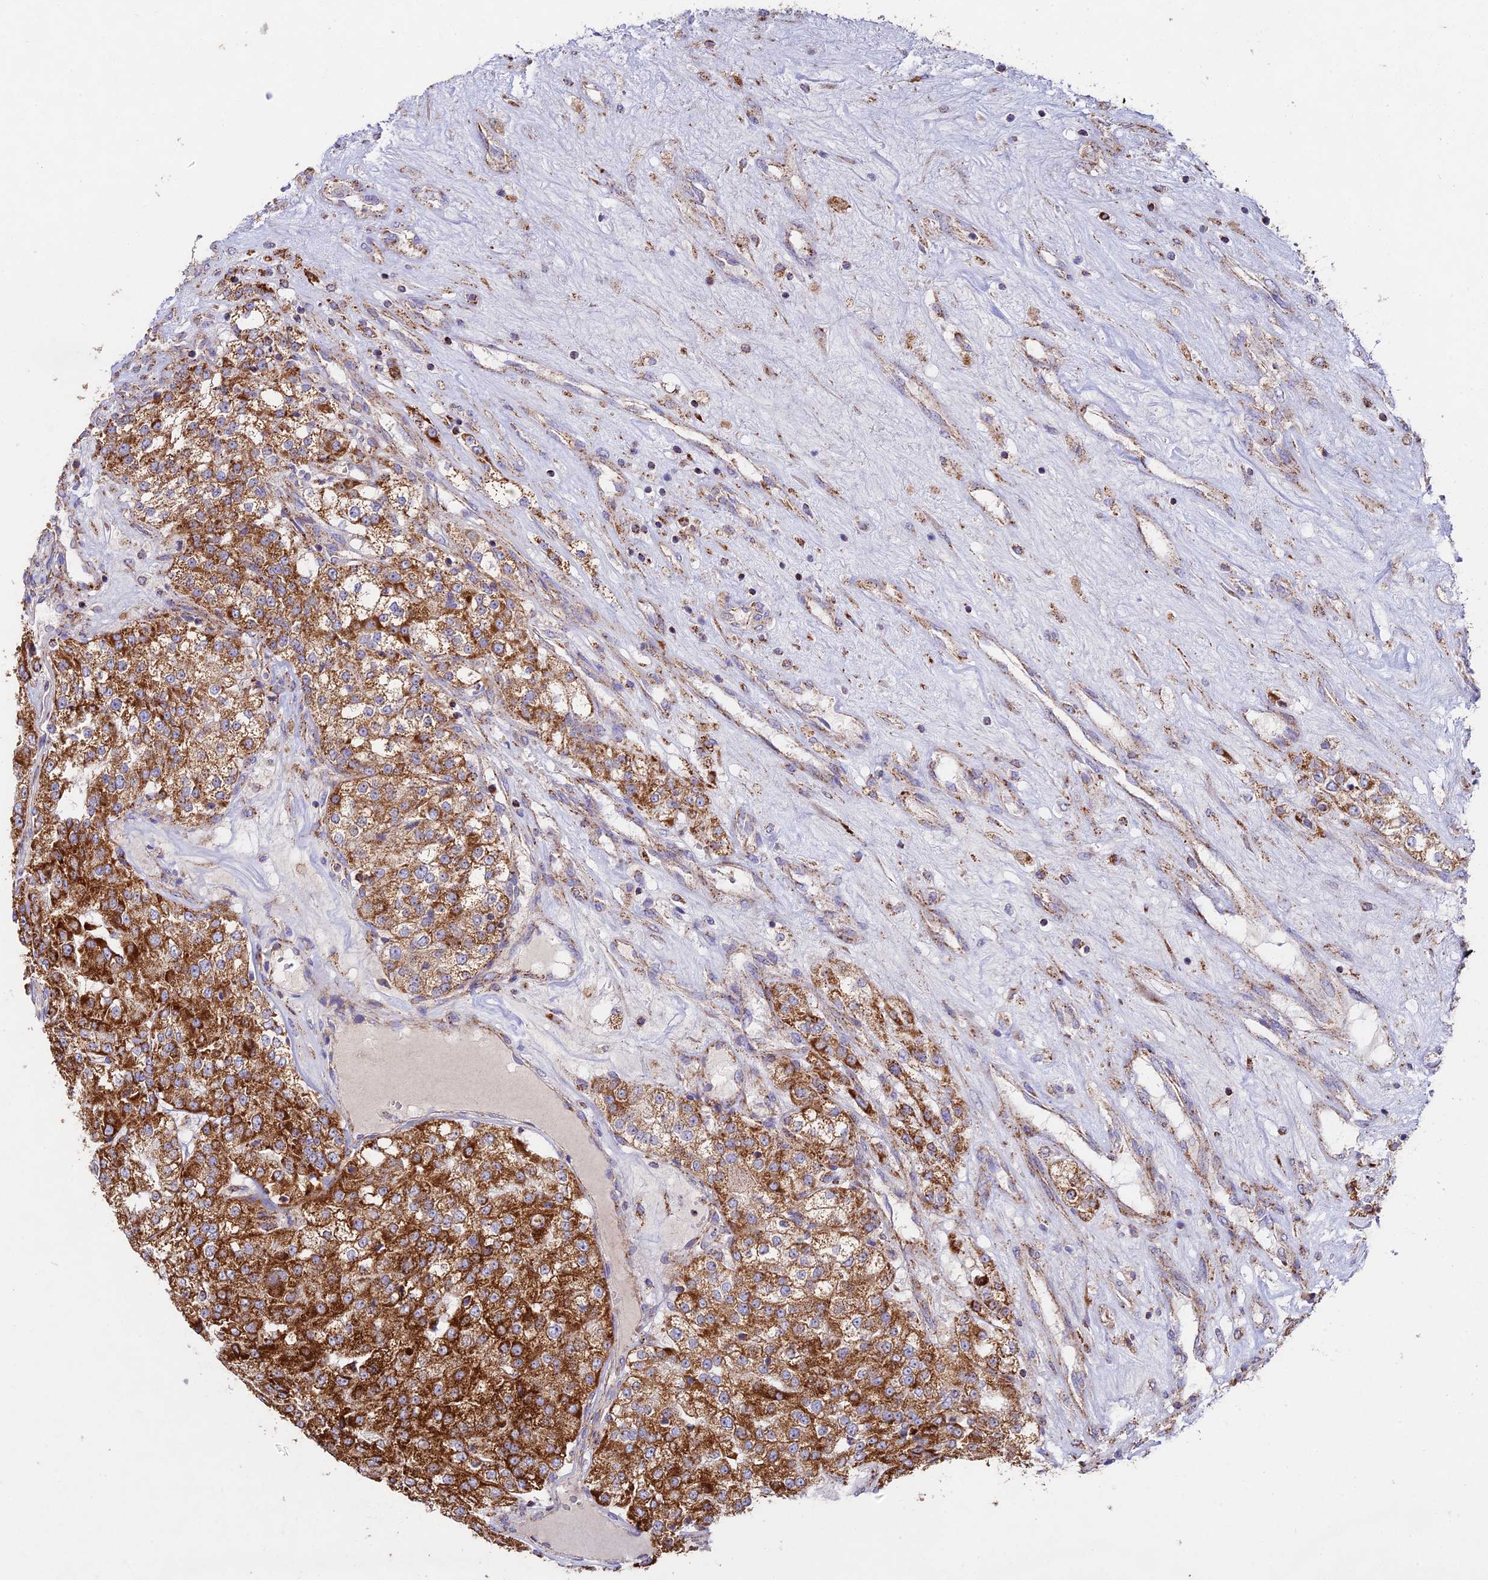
{"staining": {"intensity": "strong", "quantity": ">75%", "location": "cytoplasmic/membranous"}, "tissue": "renal cancer", "cell_type": "Tumor cells", "image_type": "cancer", "snomed": [{"axis": "morphology", "description": "Adenocarcinoma, NOS"}, {"axis": "topography", "description": "Kidney"}], "caption": "Strong cytoplasmic/membranous positivity for a protein is present in approximately >75% of tumor cells of renal adenocarcinoma using immunohistochemistry (IHC).", "gene": "KHDC3L", "patient": {"sex": "female", "age": 63}}